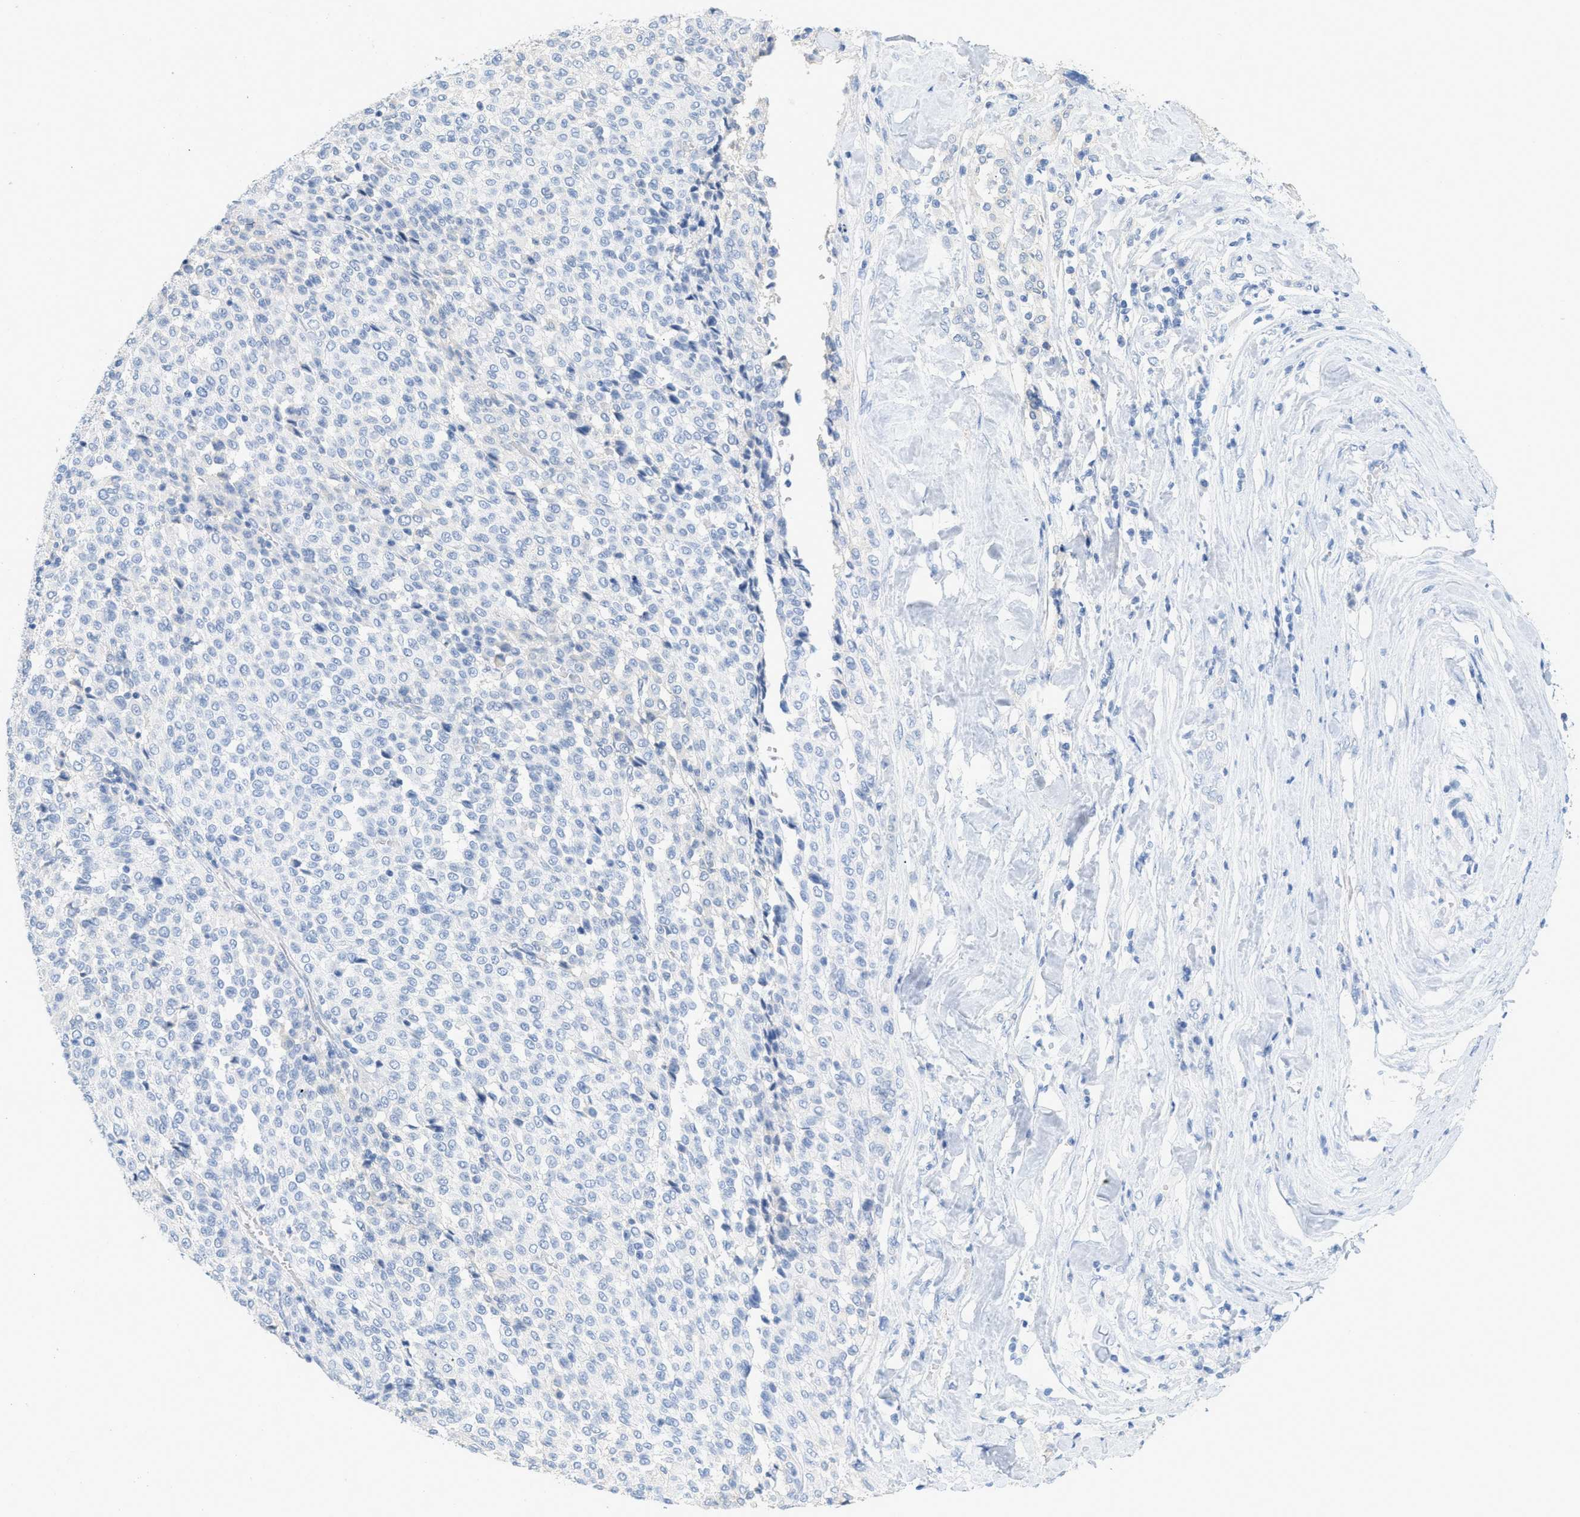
{"staining": {"intensity": "negative", "quantity": "none", "location": "none"}, "tissue": "melanoma", "cell_type": "Tumor cells", "image_type": "cancer", "snomed": [{"axis": "morphology", "description": "Malignant melanoma, Metastatic site"}, {"axis": "topography", "description": "Pancreas"}], "caption": "IHC histopathology image of neoplastic tissue: human malignant melanoma (metastatic site) stained with DAB displays no significant protein staining in tumor cells. (DAB (3,3'-diaminobenzidine) immunohistochemistry with hematoxylin counter stain).", "gene": "PAPPA", "patient": {"sex": "female", "age": 30}}